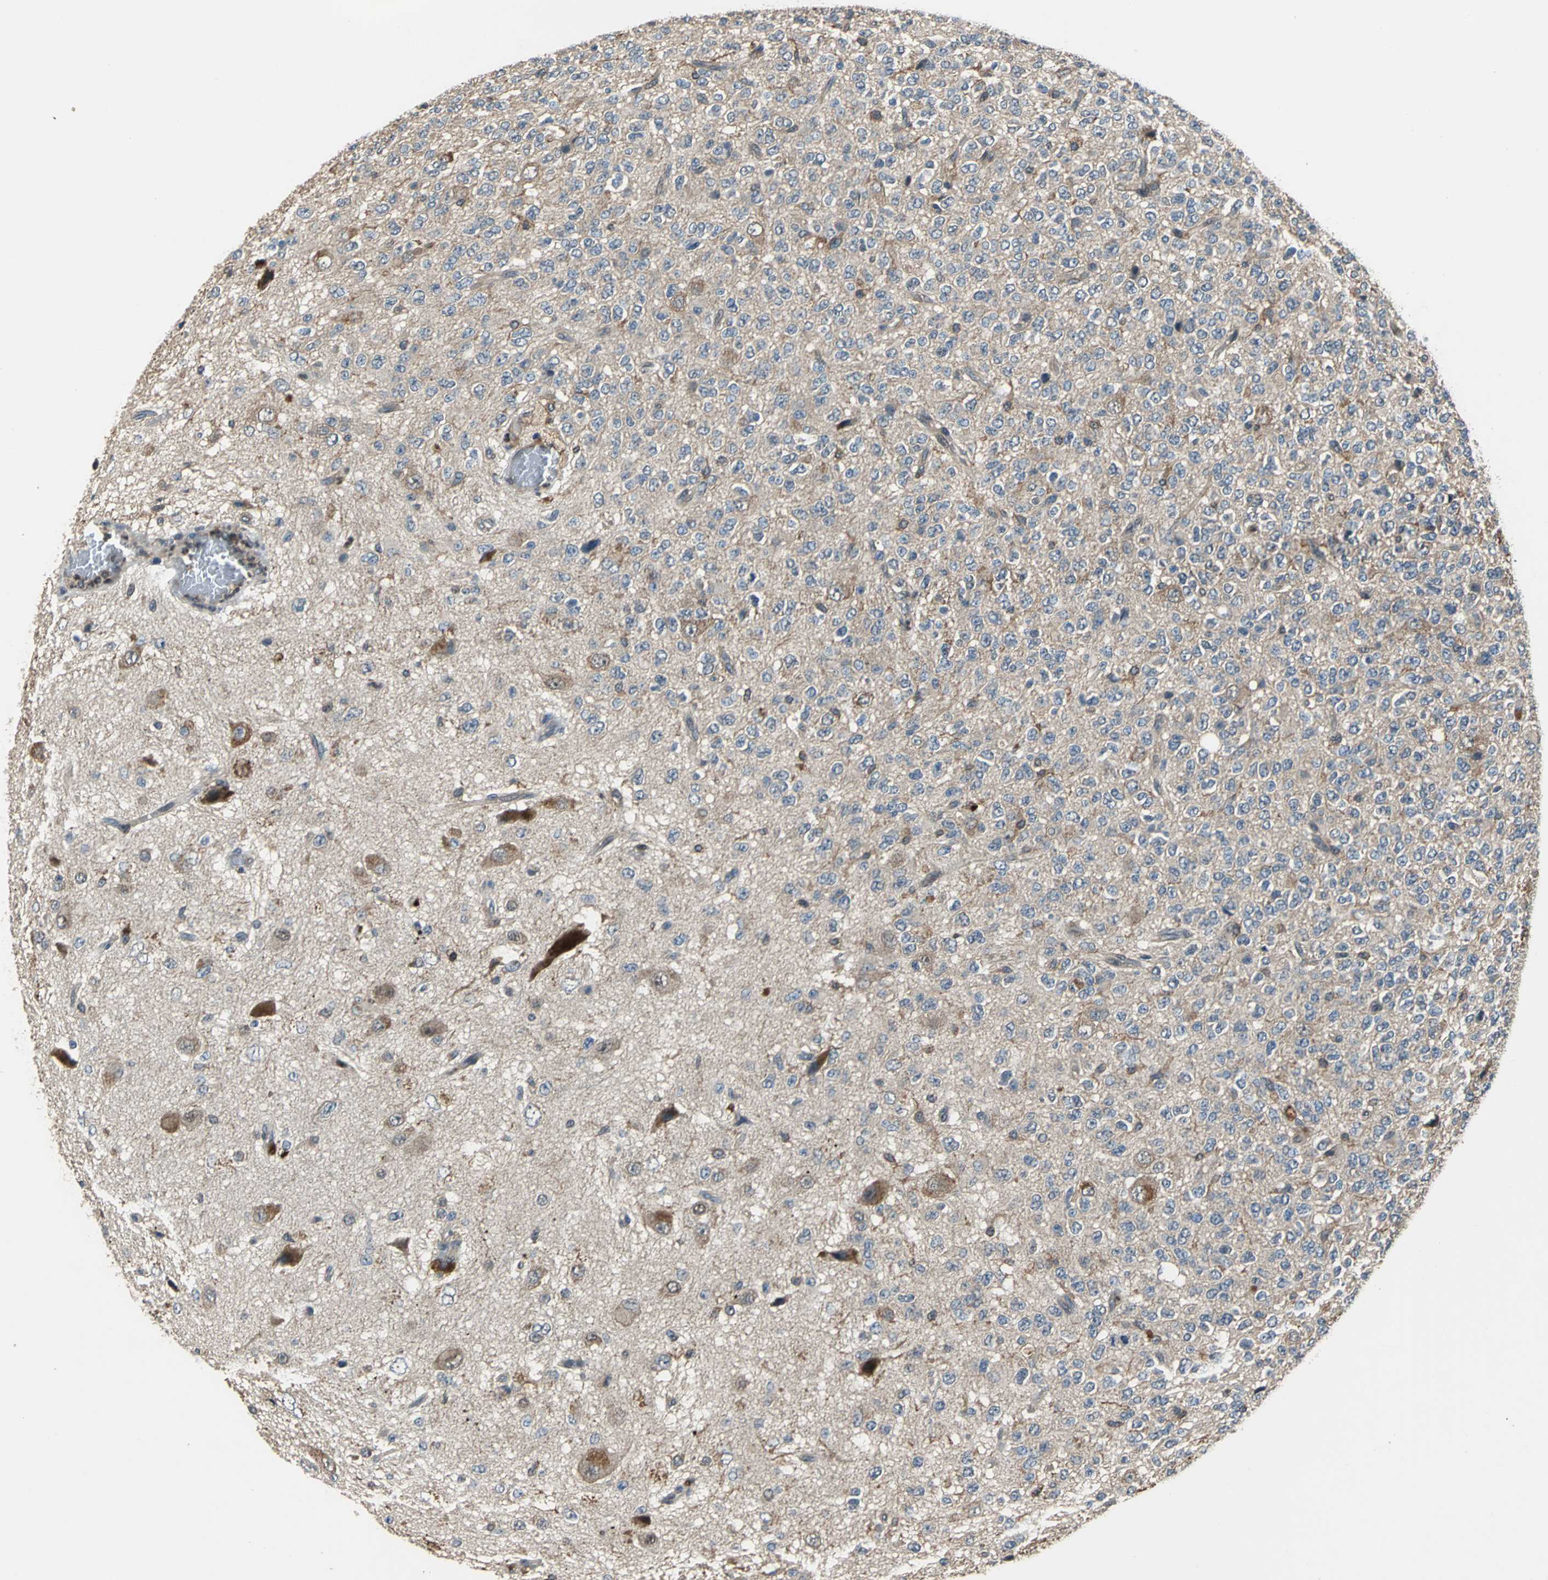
{"staining": {"intensity": "moderate", "quantity": "<25%", "location": "cytoplasmic/membranous"}, "tissue": "glioma", "cell_type": "Tumor cells", "image_type": "cancer", "snomed": [{"axis": "morphology", "description": "Glioma, malignant, High grade"}, {"axis": "topography", "description": "pancreas cauda"}], "caption": "This micrograph exhibits glioma stained with immunohistochemistry (IHC) to label a protein in brown. The cytoplasmic/membranous of tumor cells show moderate positivity for the protein. Nuclei are counter-stained blue.", "gene": "EIF2B2", "patient": {"sex": "male", "age": 60}}